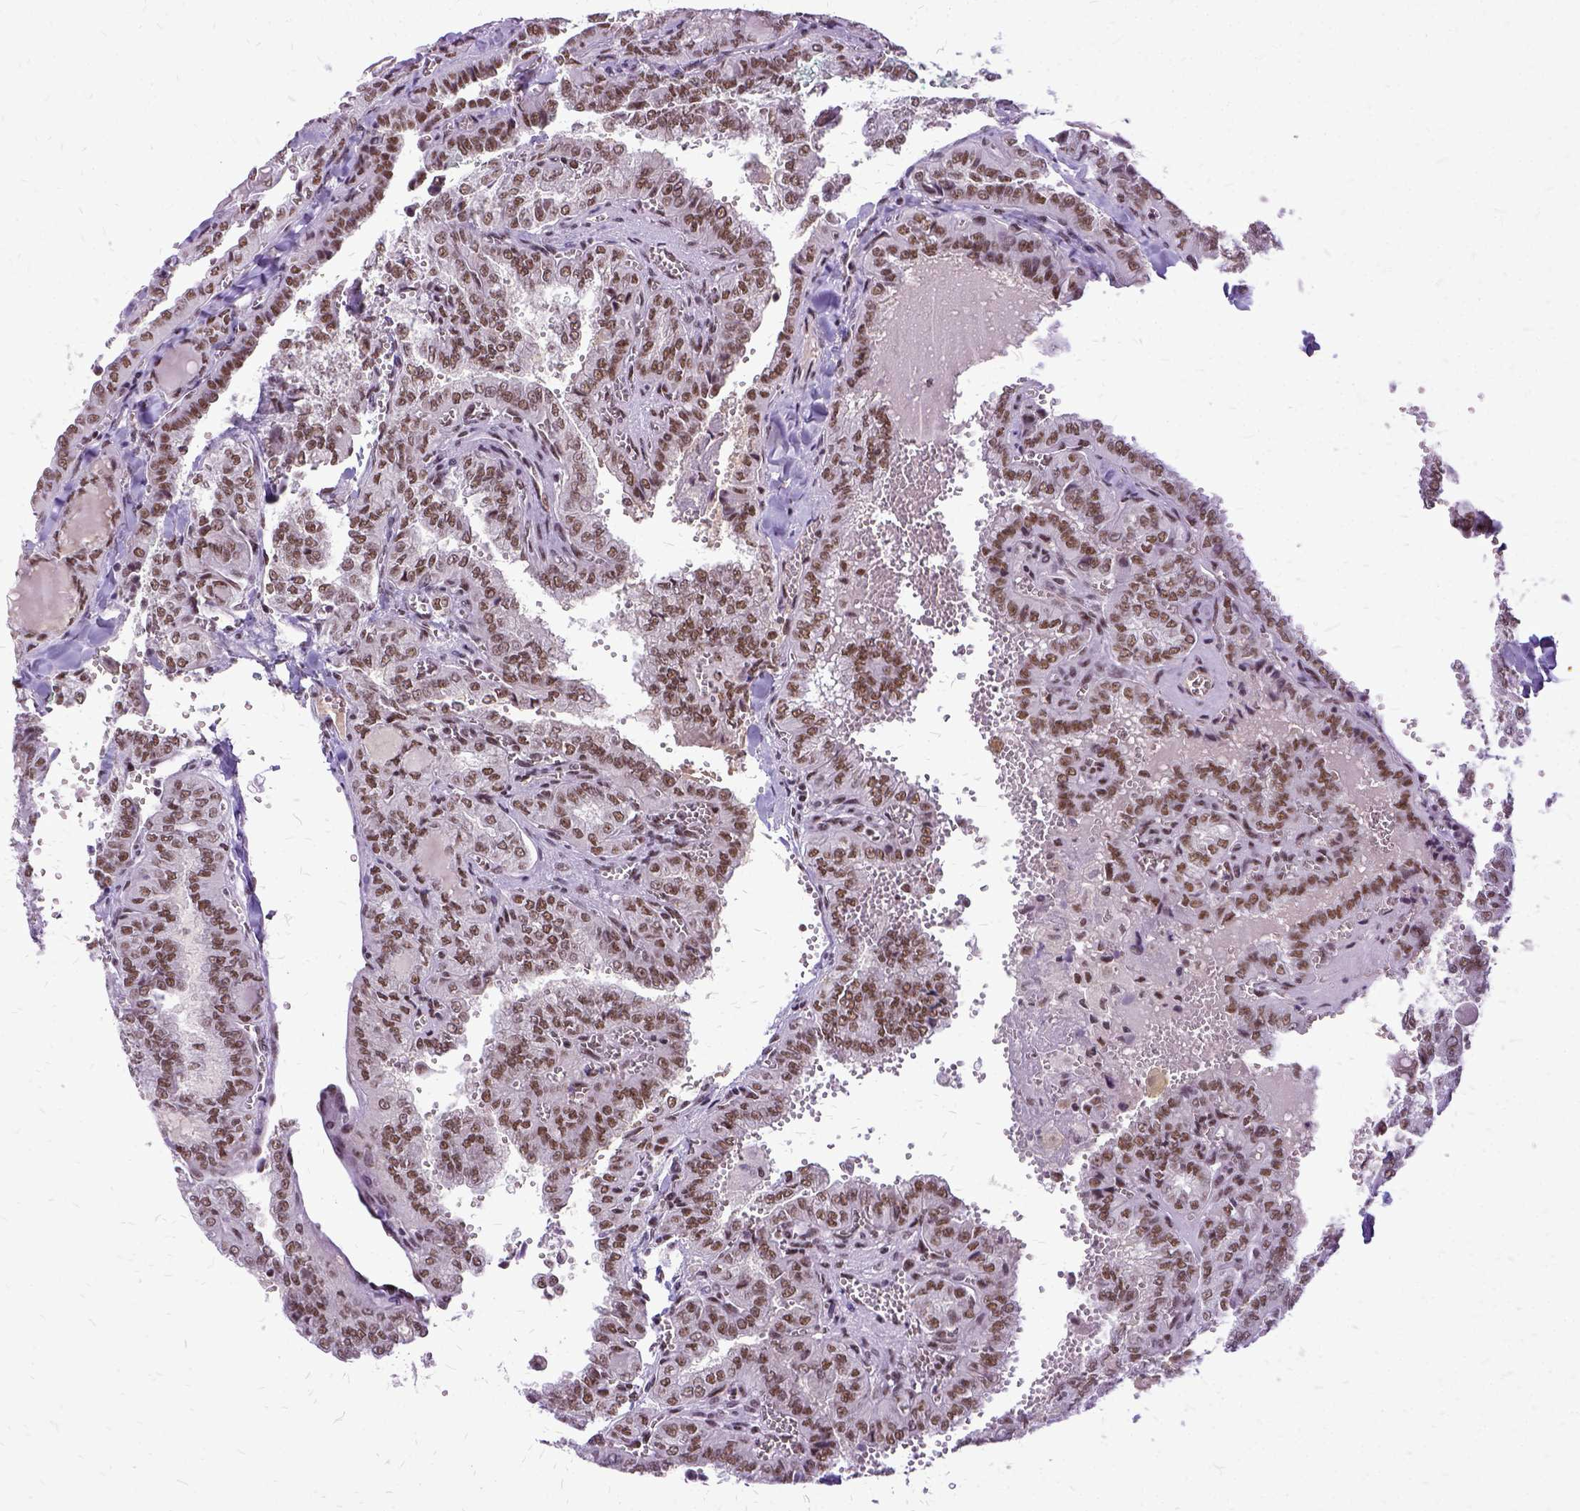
{"staining": {"intensity": "moderate", "quantity": ">75%", "location": "nuclear"}, "tissue": "thyroid cancer", "cell_type": "Tumor cells", "image_type": "cancer", "snomed": [{"axis": "morphology", "description": "Papillary adenocarcinoma, NOS"}, {"axis": "topography", "description": "Thyroid gland"}], "caption": "This image displays immunohistochemistry staining of thyroid papillary adenocarcinoma, with medium moderate nuclear expression in about >75% of tumor cells.", "gene": "SETD1A", "patient": {"sex": "female", "age": 41}}